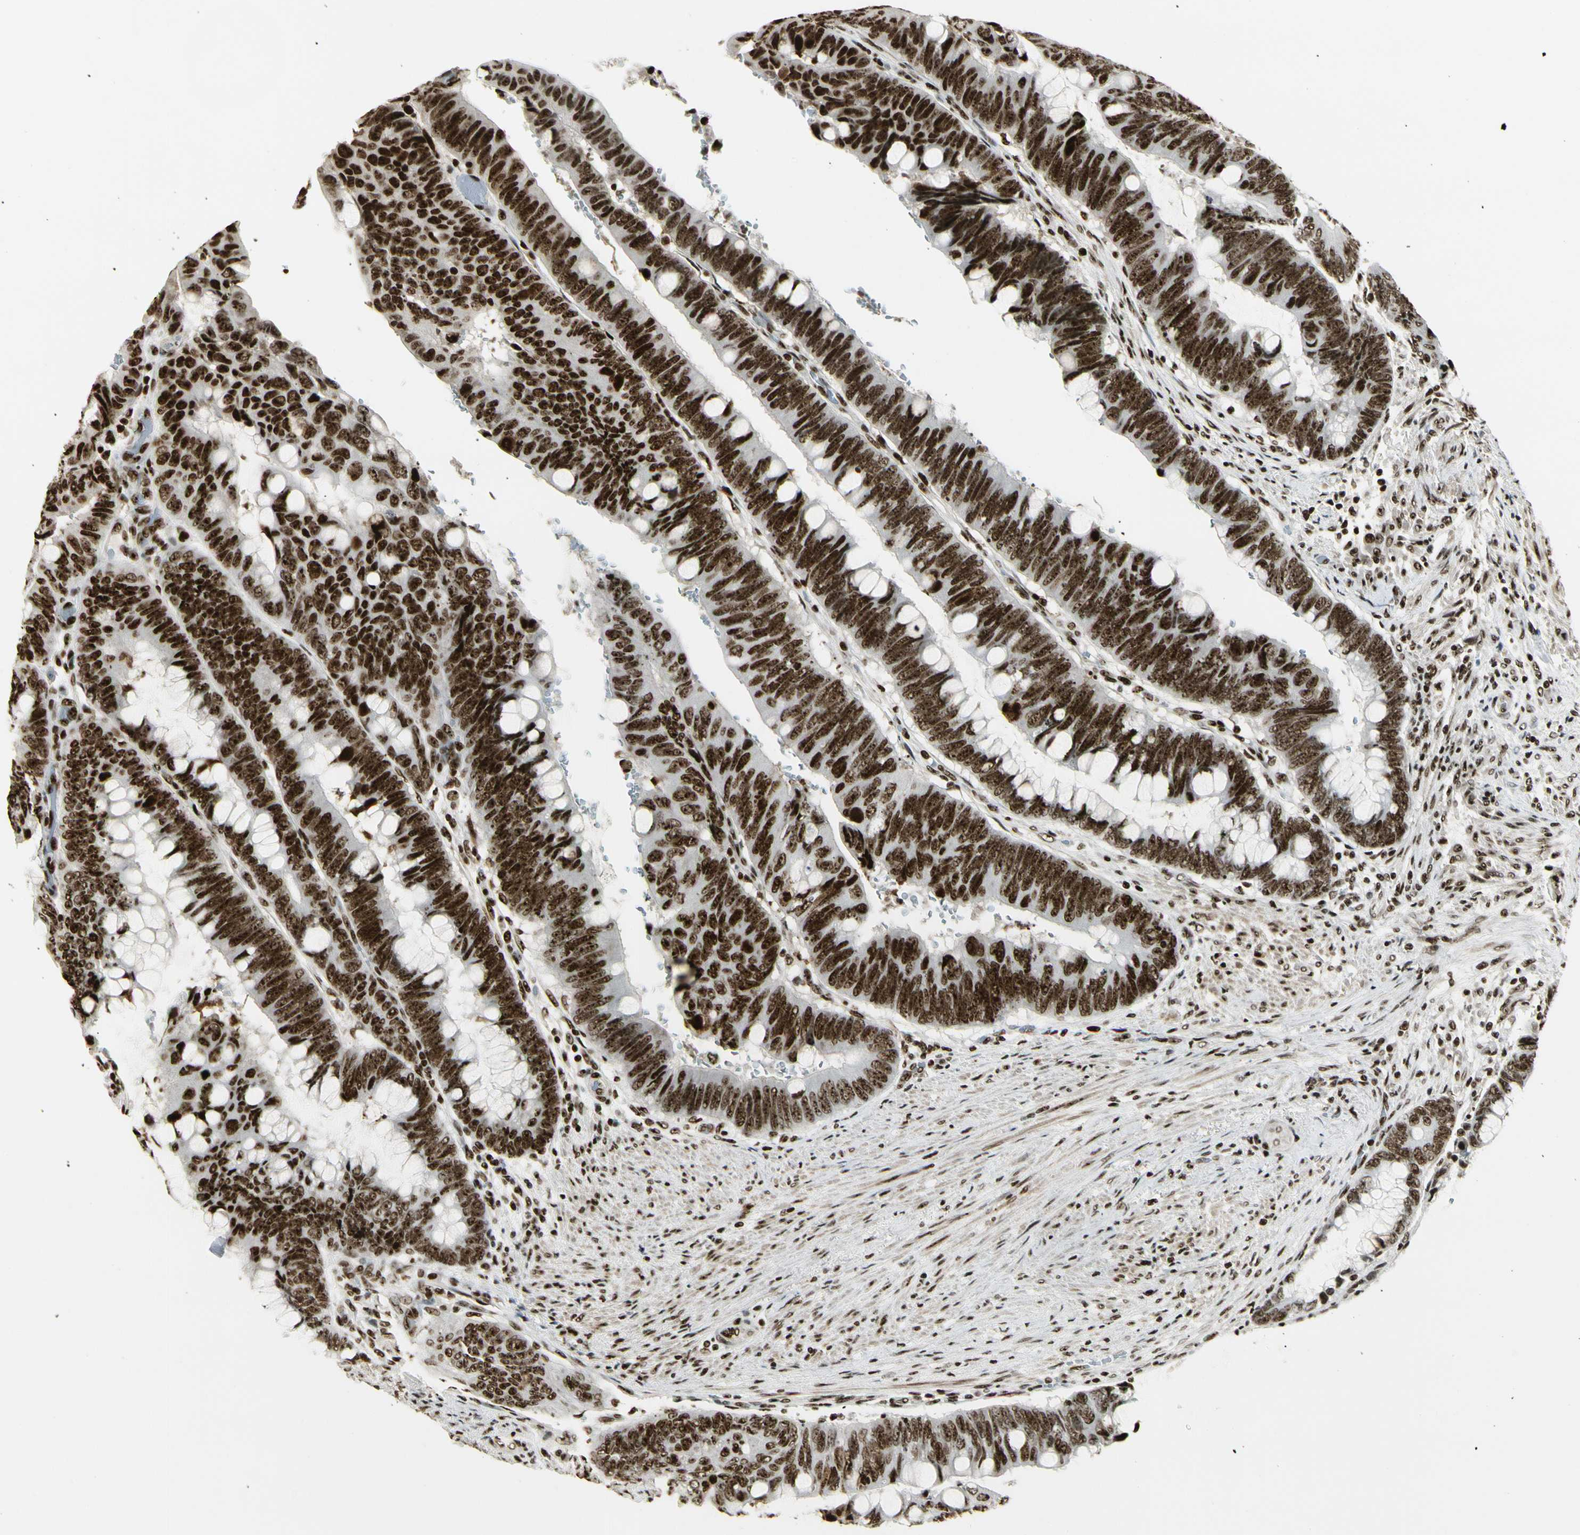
{"staining": {"intensity": "strong", "quantity": ">75%", "location": "nuclear"}, "tissue": "colorectal cancer", "cell_type": "Tumor cells", "image_type": "cancer", "snomed": [{"axis": "morphology", "description": "Normal tissue, NOS"}, {"axis": "morphology", "description": "Adenocarcinoma, NOS"}, {"axis": "topography", "description": "Rectum"}], "caption": "Tumor cells demonstrate high levels of strong nuclear positivity in about >75% of cells in human adenocarcinoma (colorectal). (brown staining indicates protein expression, while blue staining denotes nuclei).", "gene": "UBTF", "patient": {"sex": "male", "age": 92}}